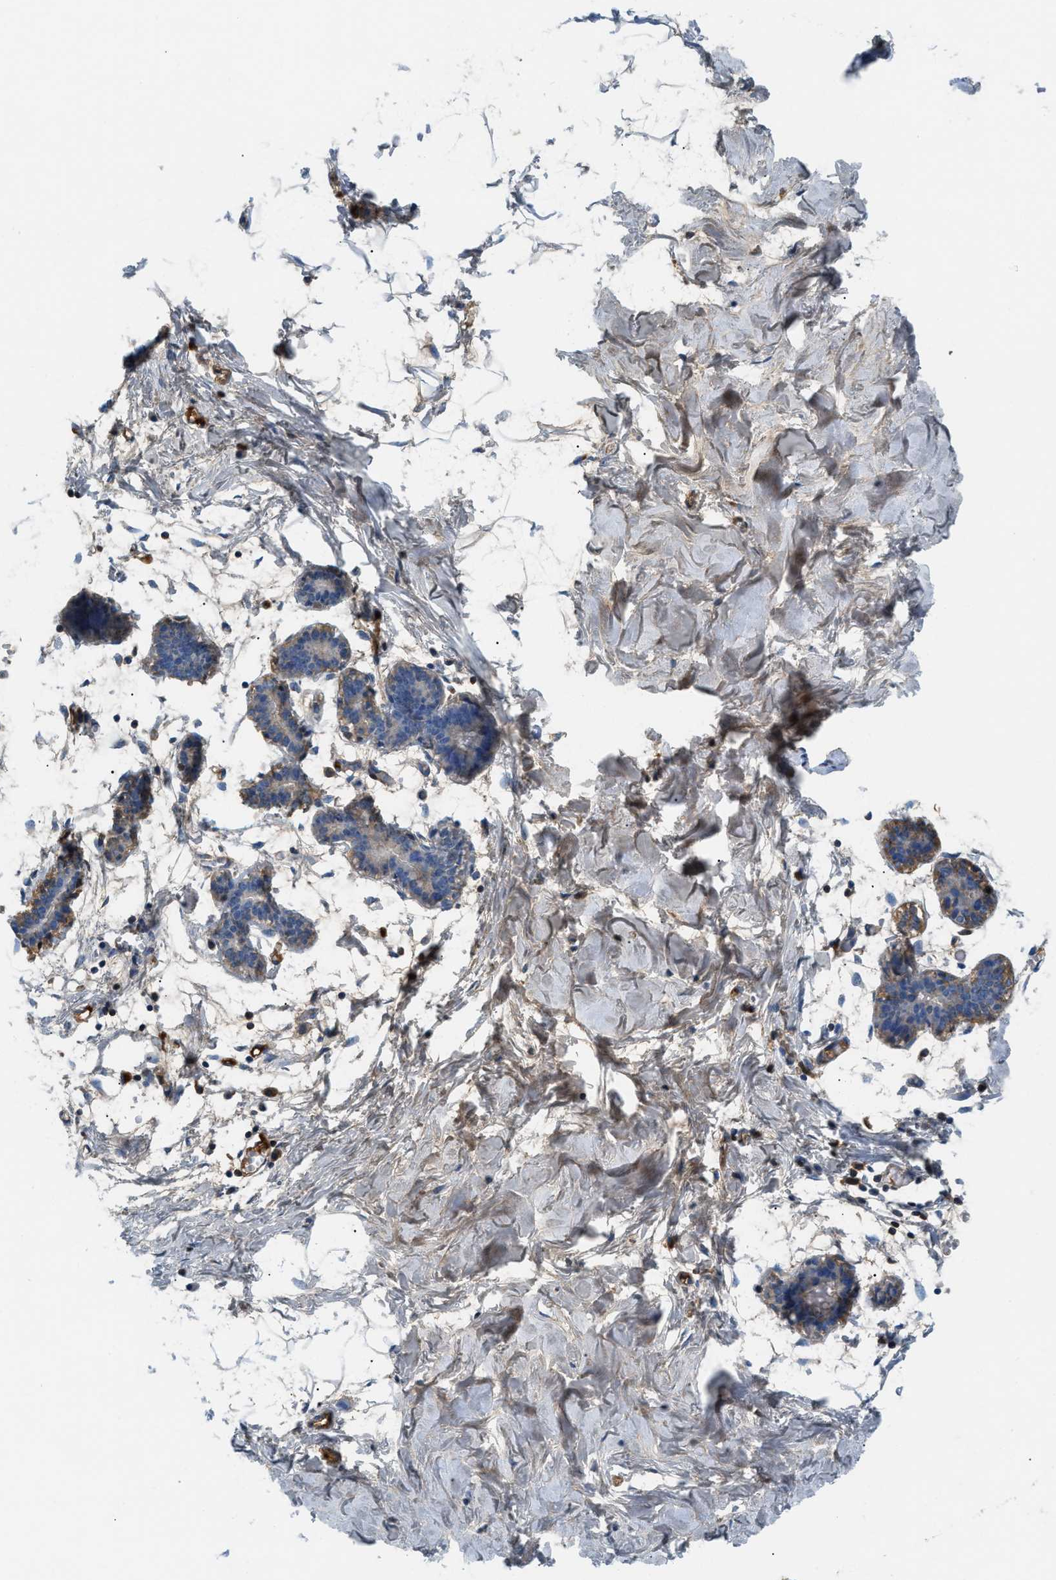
{"staining": {"intensity": "negative", "quantity": "none", "location": "none"}, "tissue": "breast", "cell_type": "Adipocytes", "image_type": "normal", "snomed": [{"axis": "morphology", "description": "Normal tissue, NOS"}, {"axis": "topography", "description": "Breast"}], "caption": "Immunohistochemistry micrograph of normal breast stained for a protein (brown), which exhibits no staining in adipocytes. (DAB immunohistochemistry (IHC) with hematoxylin counter stain).", "gene": "CFI", "patient": {"sex": "female", "age": 27}}